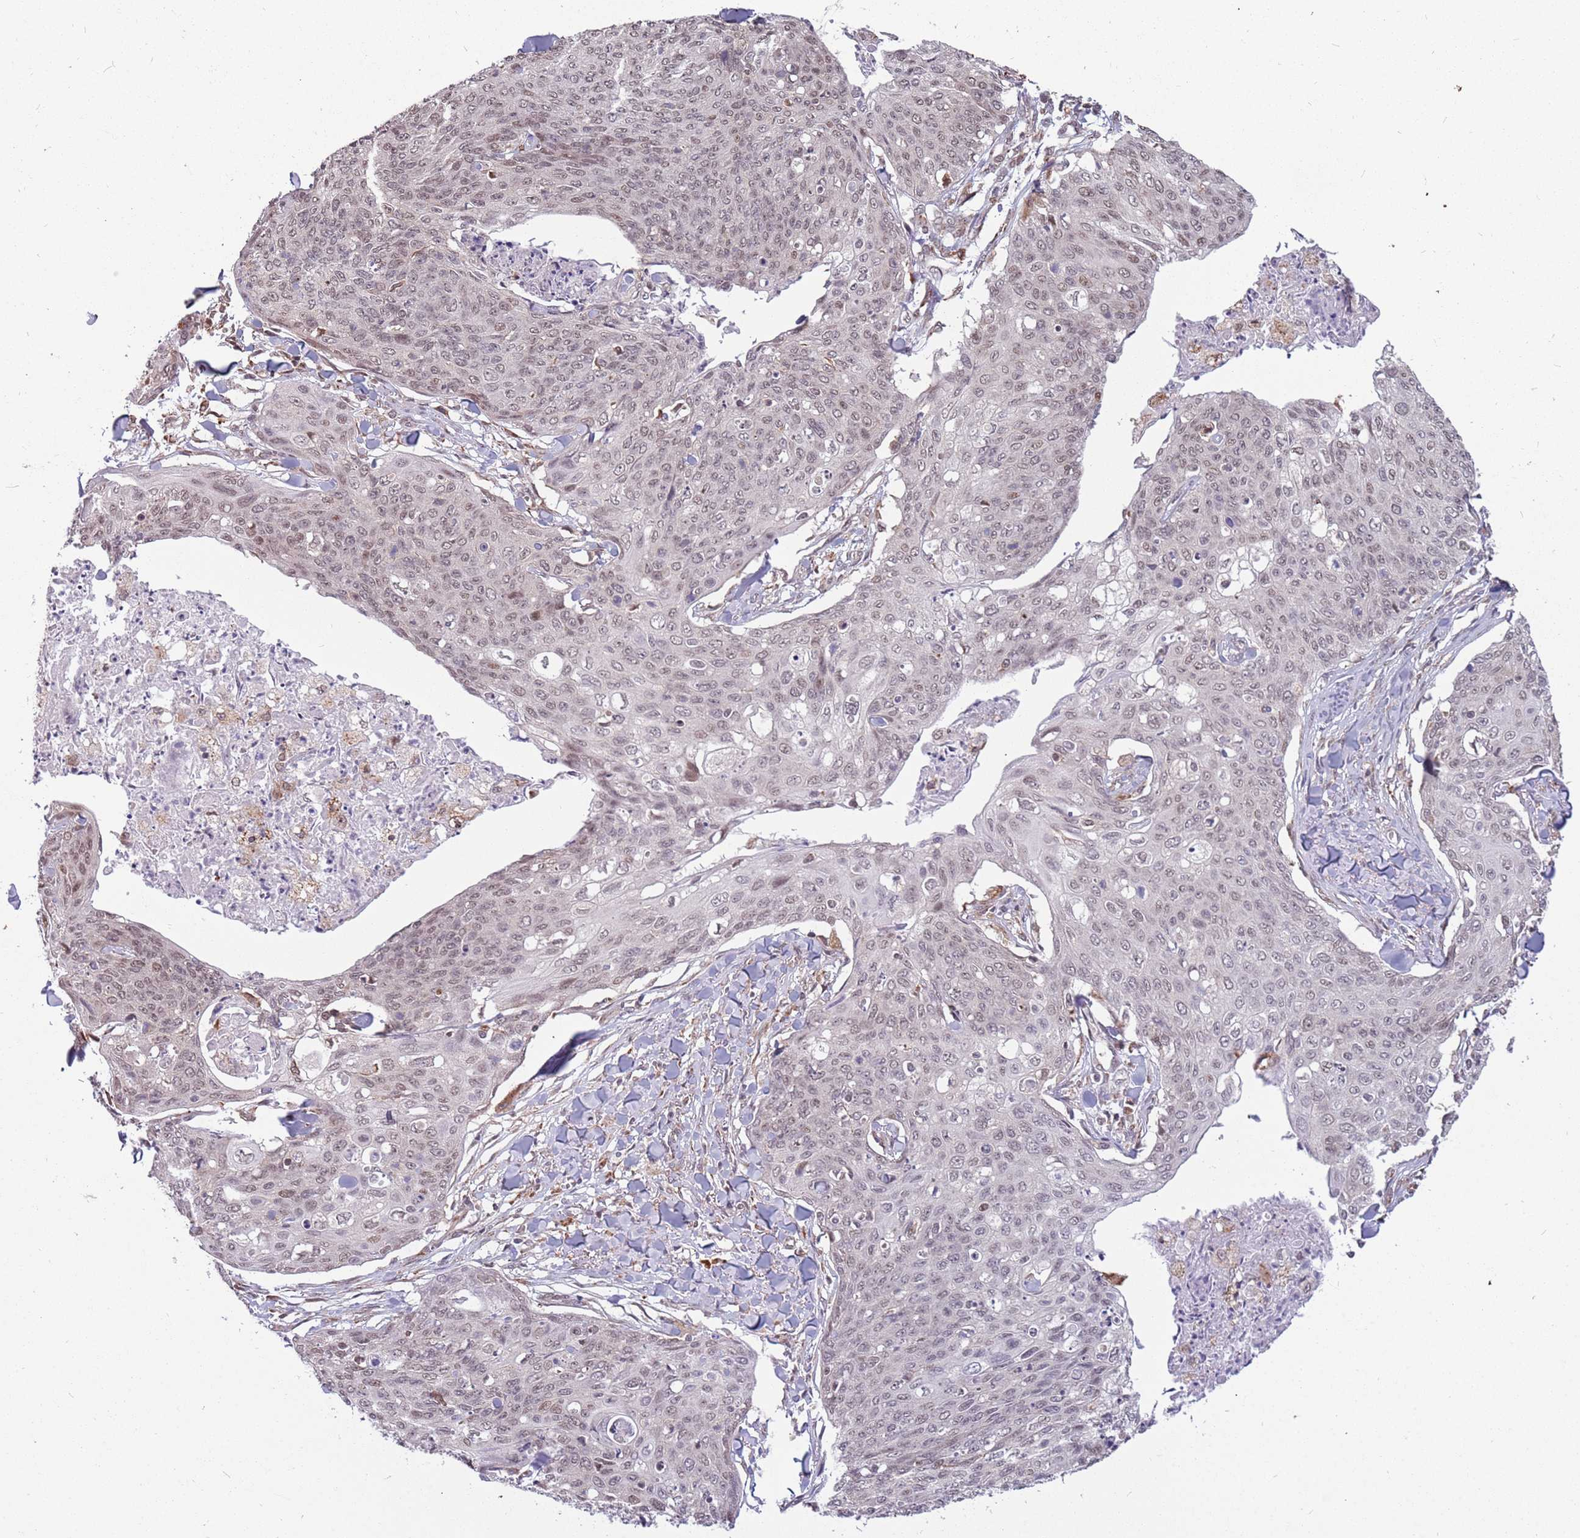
{"staining": {"intensity": "weak", "quantity": "25%-75%", "location": "nuclear"}, "tissue": "skin cancer", "cell_type": "Tumor cells", "image_type": "cancer", "snomed": [{"axis": "morphology", "description": "Squamous cell carcinoma, NOS"}, {"axis": "topography", "description": "Skin"}, {"axis": "topography", "description": "Vulva"}], "caption": "Immunohistochemistry (IHC) staining of skin cancer (squamous cell carcinoma), which displays low levels of weak nuclear positivity in about 25%-75% of tumor cells indicating weak nuclear protein staining. The staining was performed using DAB (brown) for protein detection and nuclei were counterstained in hematoxylin (blue).", "gene": "BARD1", "patient": {"sex": "female", "age": 85}}